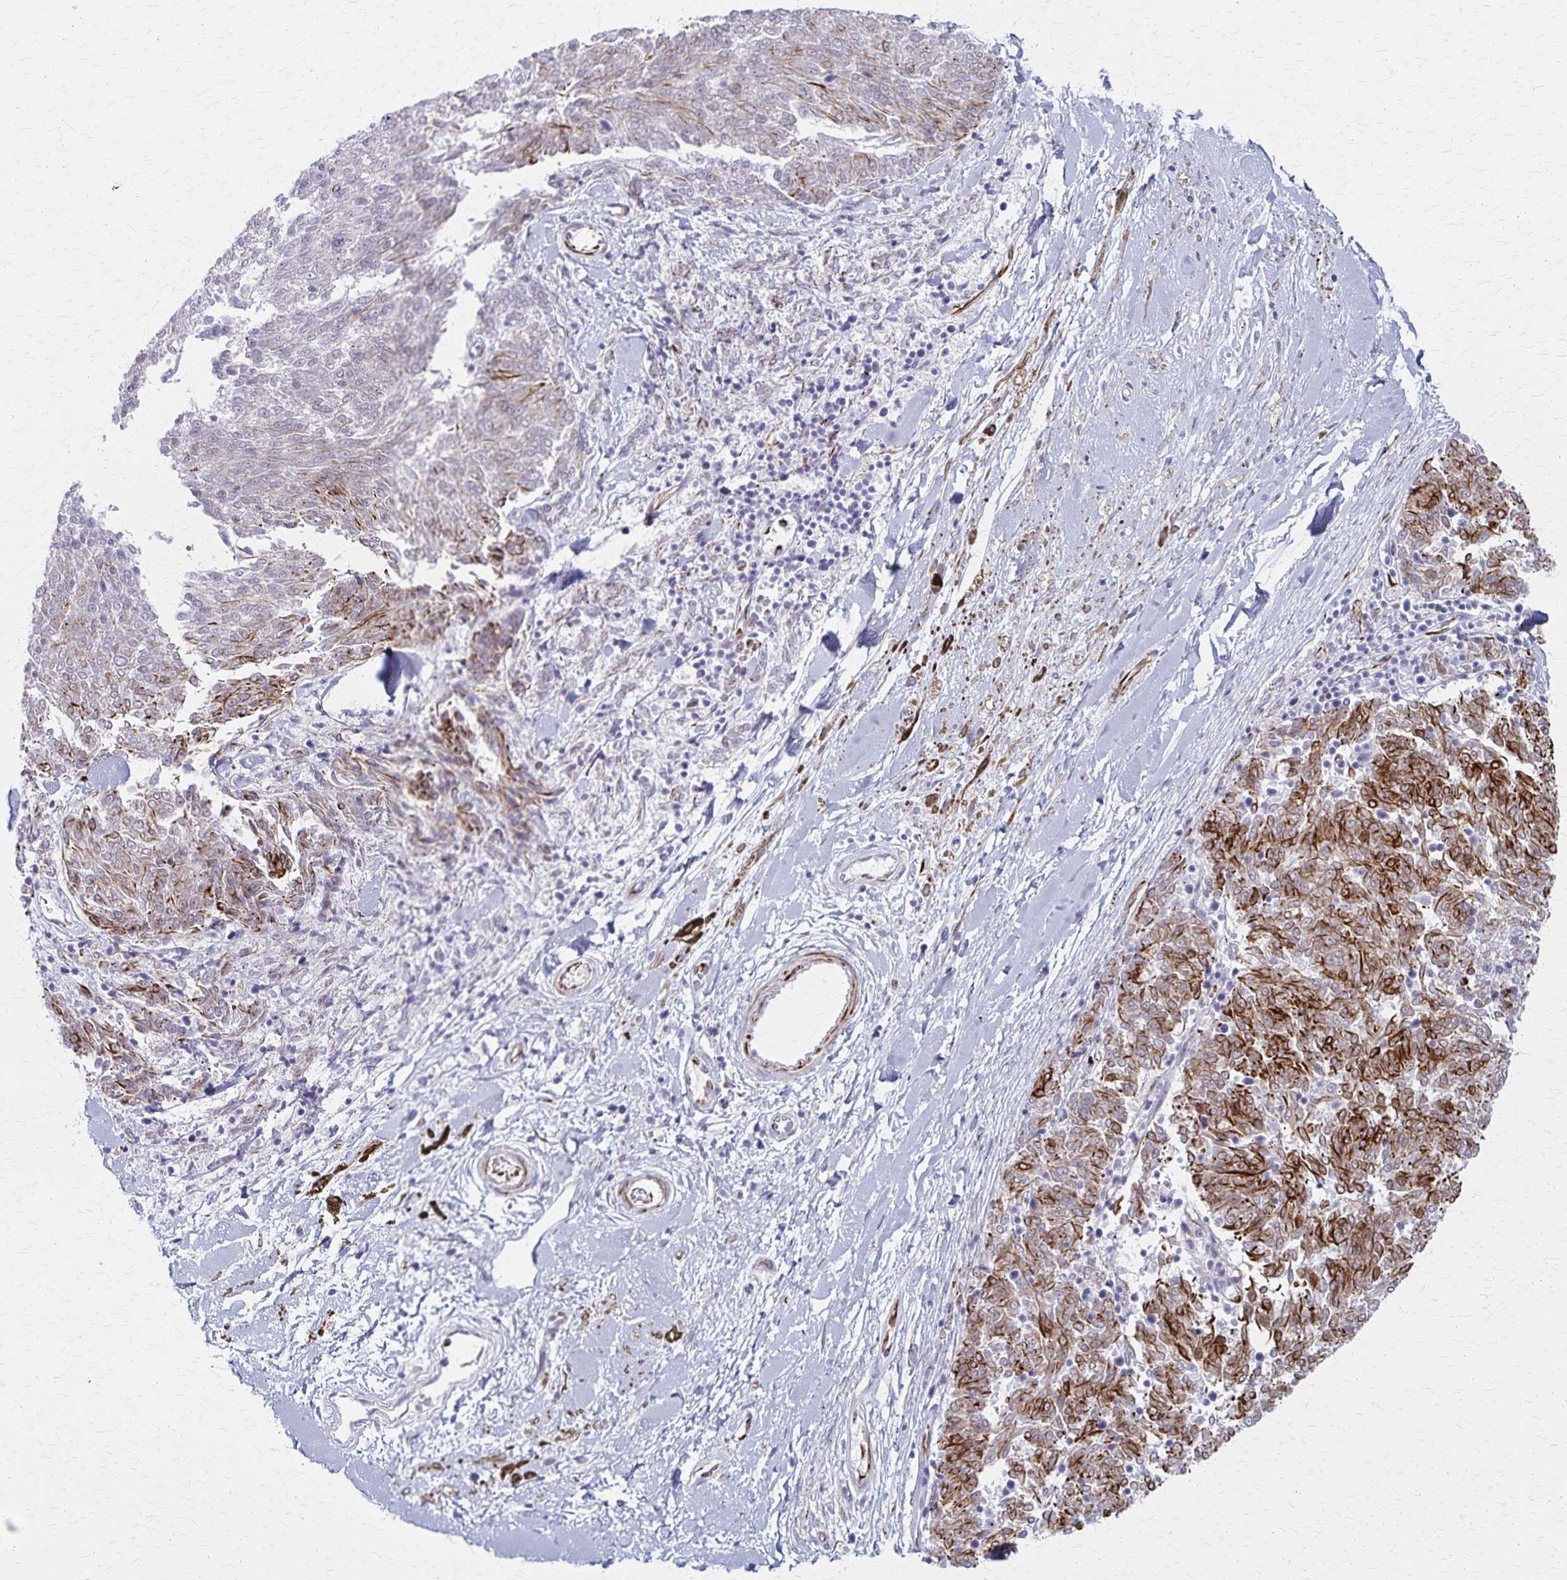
{"staining": {"intensity": "moderate", "quantity": "25%-75%", "location": "cytoplasmic/membranous,nuclear"}, "tissue": "melanoma", "cell_type": "Tumor cells", "image_type": "cancer", "snomed": [{"axis": "morphology", "description": "Malignant melanoma, NOS"}, {"axis": "topography", "description": "Skin"}], "caption": "Protein staining of melanoma tissue demonstrates moderate cytoplasmic/membranous and nuclear positivity in approximately 25%-75% of tumor cells.", "gene": "DLK2", "patient": {"sex": "female", "age": 72}}